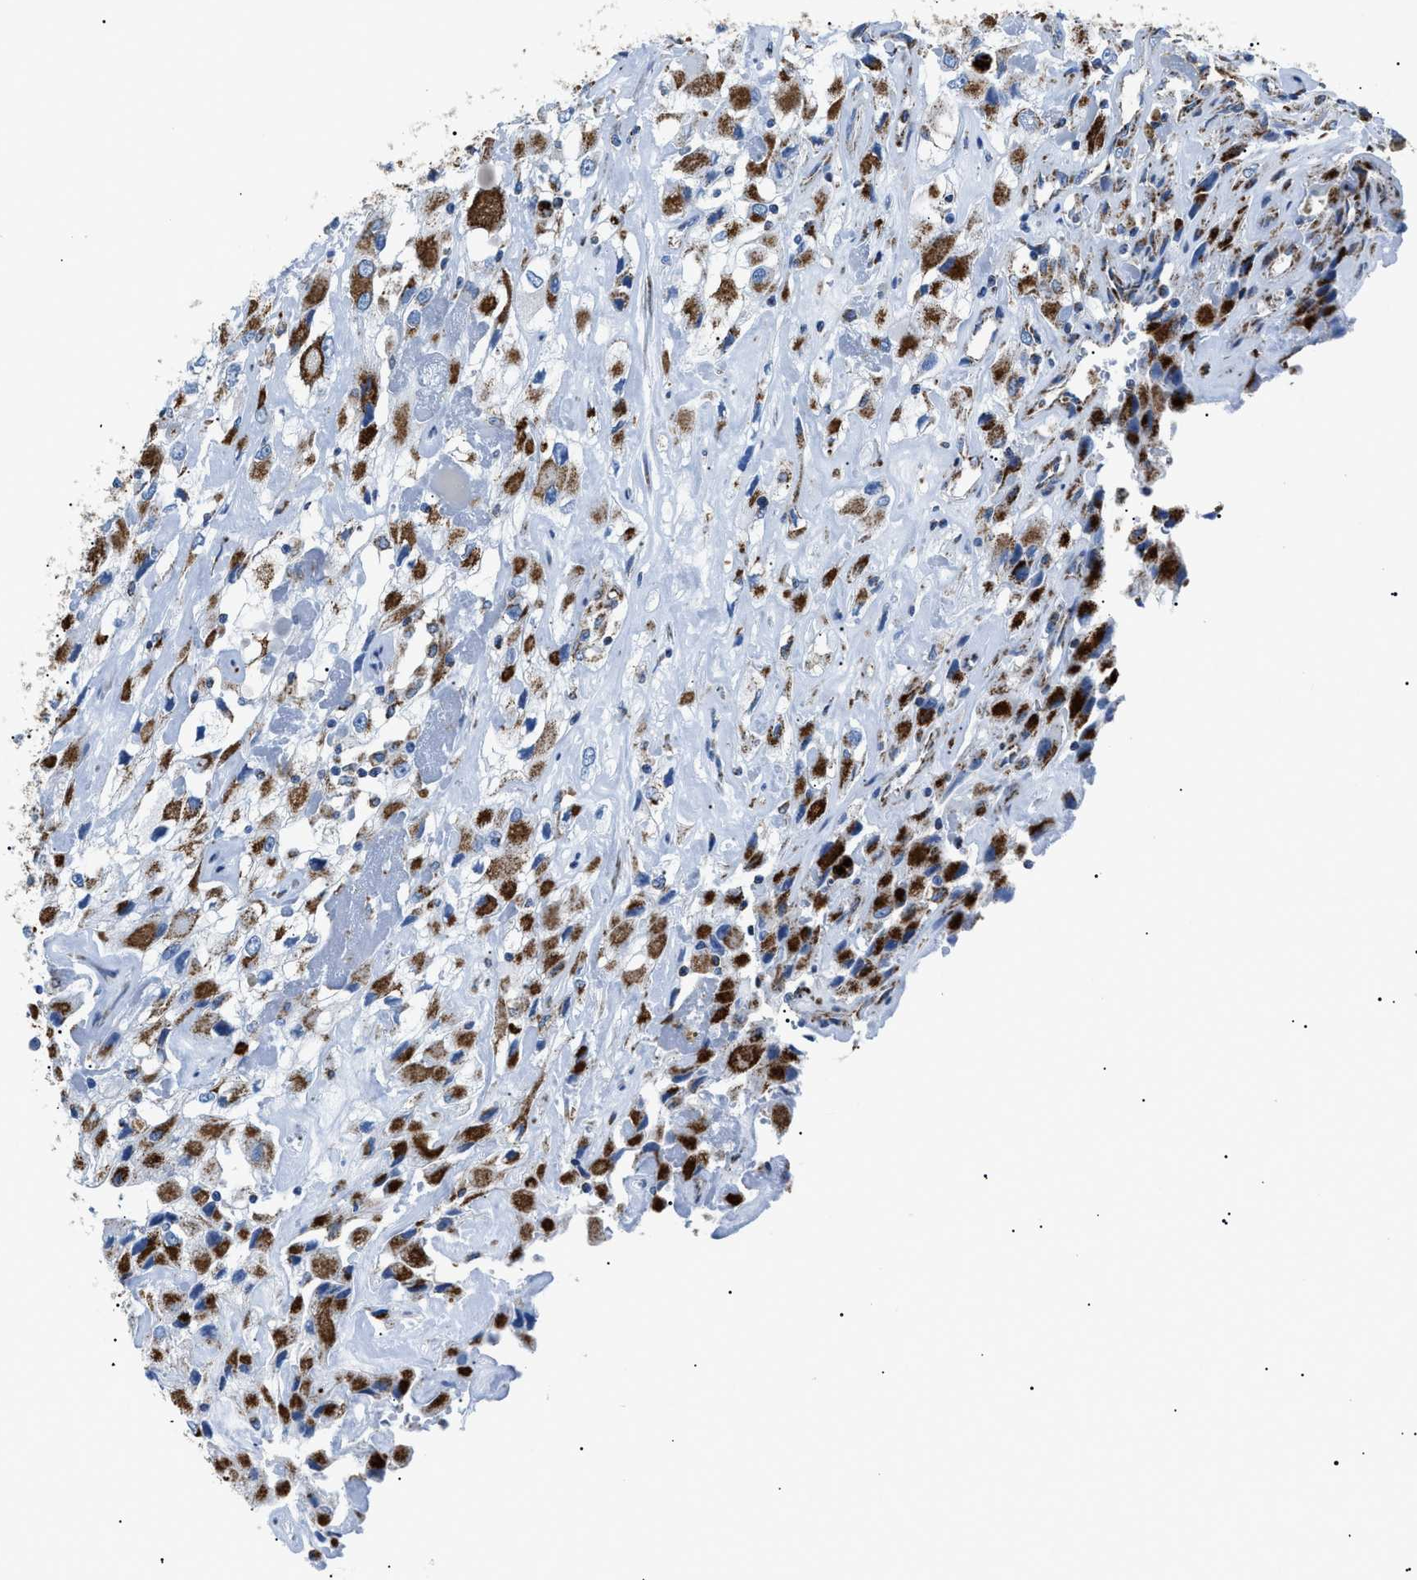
{"staining": {"intensity": "strong", "quantity": "25%-75%", "location": "cytoplasmic/membranous"}, "tissue": "renal cancer", "cell_type": "Tumor cells", "image_type": "cancer", "snomed": [{"axis": "morphology", "description": "Adenocarcinoma, NOS"}, {"axis": "topography", "description": "Kidney"}], "caption": "About 25%-75% of tumor cells in human renal cancer reveal strong cytoplasmic/membranous protein staining as visualized by brown immunohistochemical staining.", "gene": "PHB2", "patient": {"sex": "female", "age": 52}}